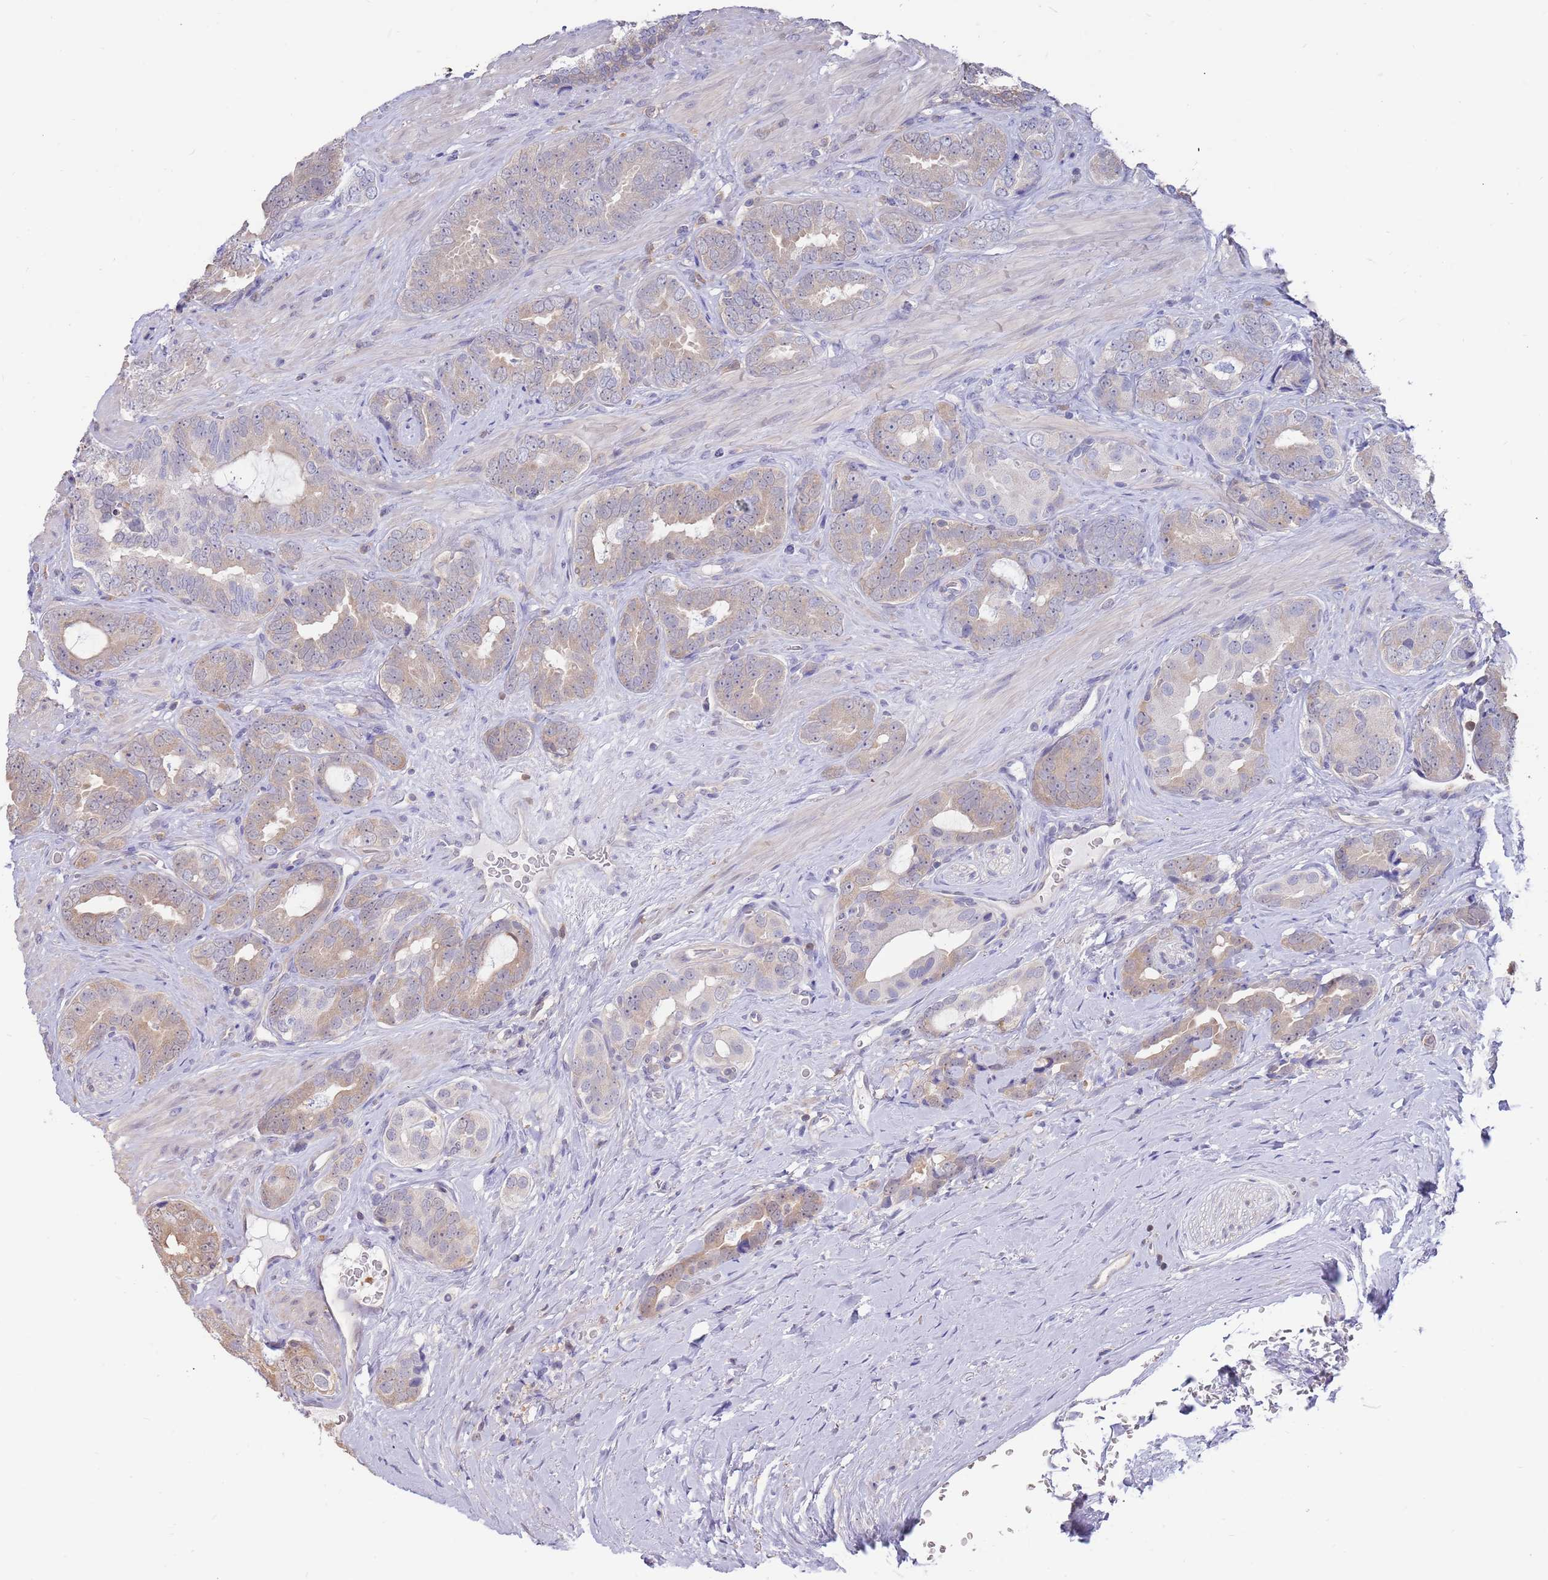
{"staining": {"intensity": "weak", "quantity": ">75%", "location": "cytoplasmic/membranous"}, "tissue": "prostate cancer", "cell_type": "Tumor cells", "image_type": "cancer", "snomed": [{"axis": "morphology", "description": "Adenocarcinoma, High grade"}, {"axis": "topography", "description": "Prostate"}], "caption": "Weak cytoplasmic/membranous protein expression is seen in about >75% of tumor cells in prostate high-grade adenocarcinoma.", "gene": "AP5S1", "patient": {"sex": "male", "age": 71}}